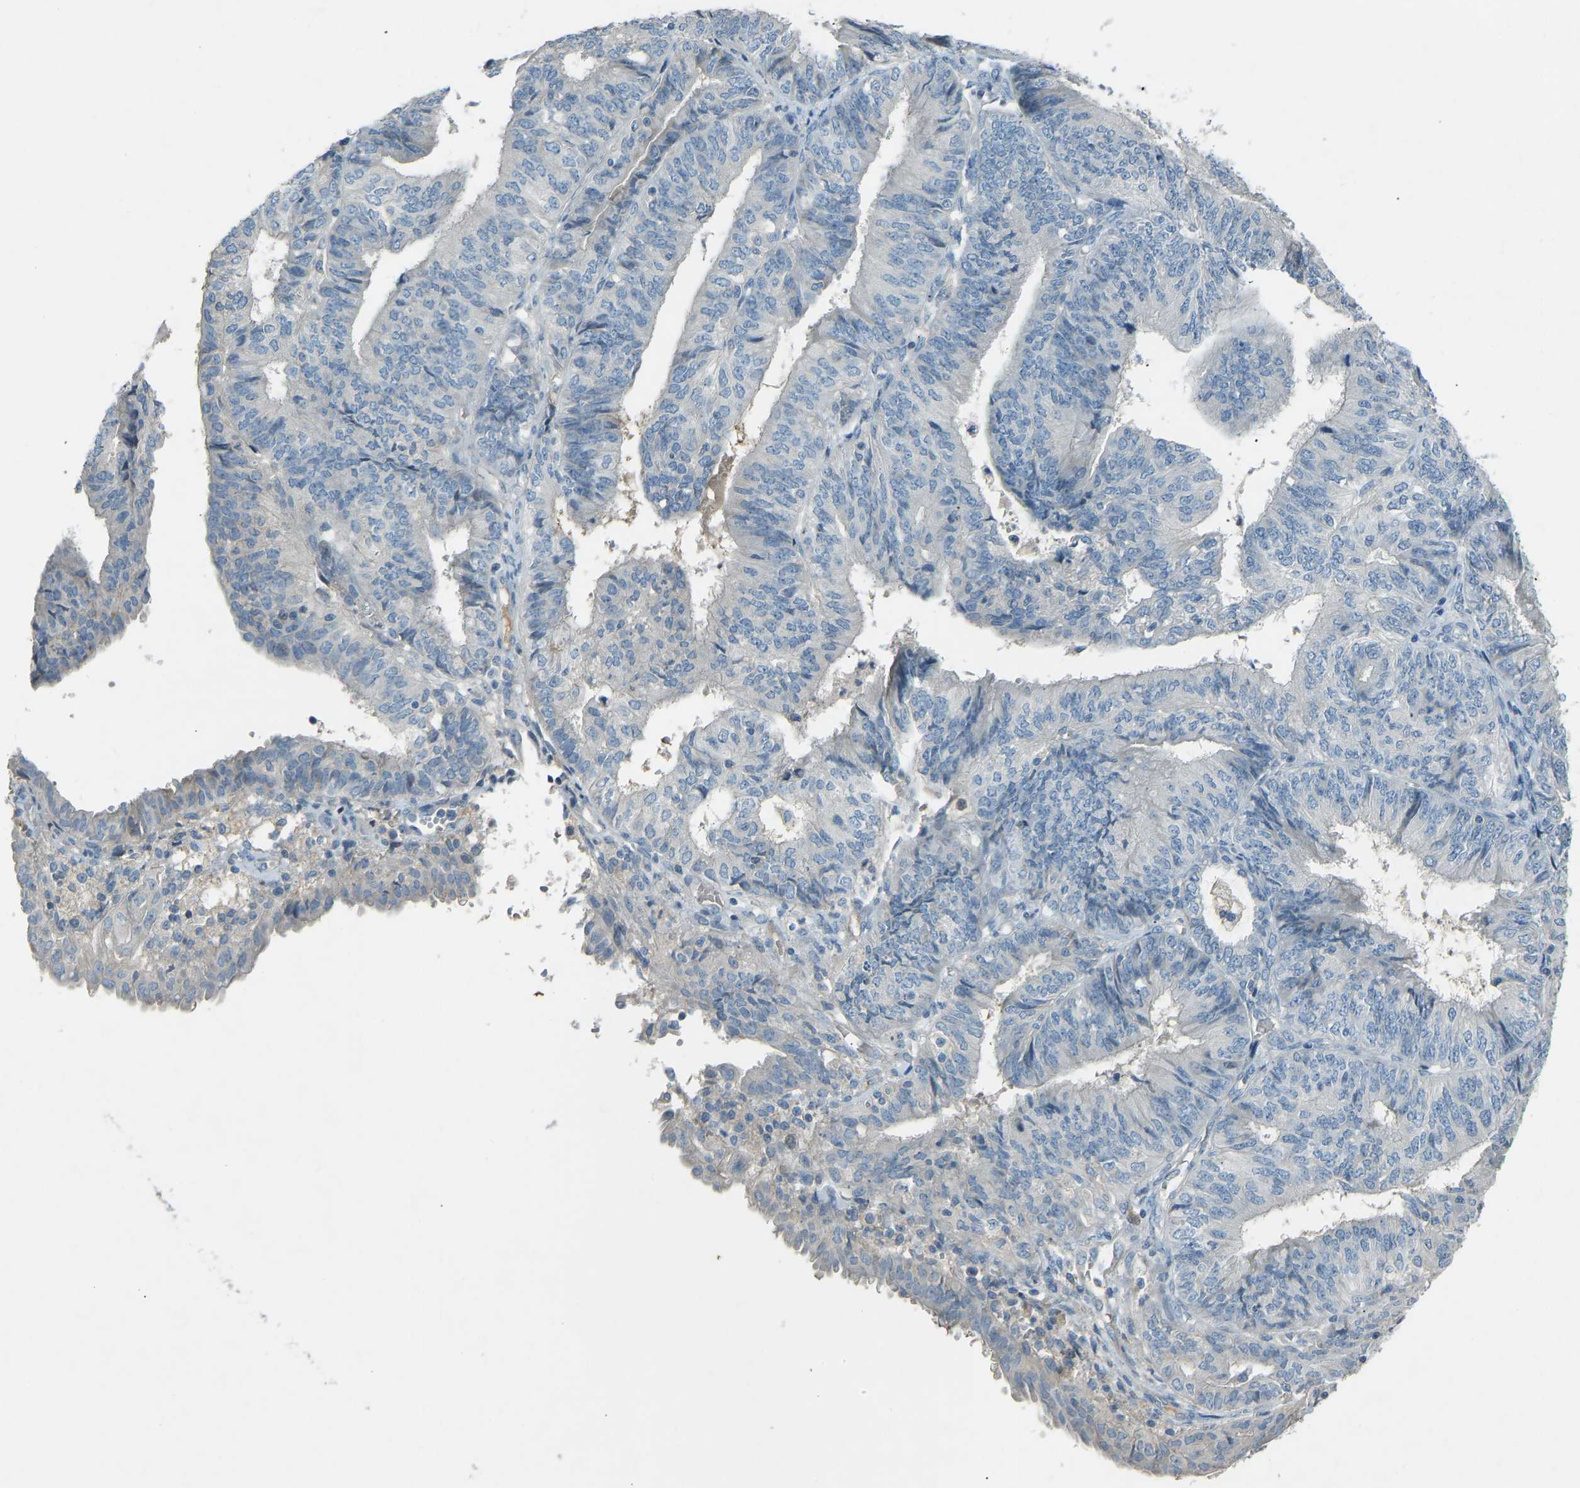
{"staining": {"intensity": "negative", "quantity": "none", "location": "none"}, "tissue": "endometrial cancer", "cell_type": "Tumor cells", "image_type": "cancer", "snomed": [{"axis": "morphology", "description": "Adenocarcinoma, NOS"}, {"axis": "topography", "description": "Endometrium"}], "caption": "DAB immunohistochemical staining of human endometrial cancer (adenocarcinoma) reveals no significant staining in tumor cells.", "gene": "FBLN2", "patient": {"sex": "female", "age": 58}}